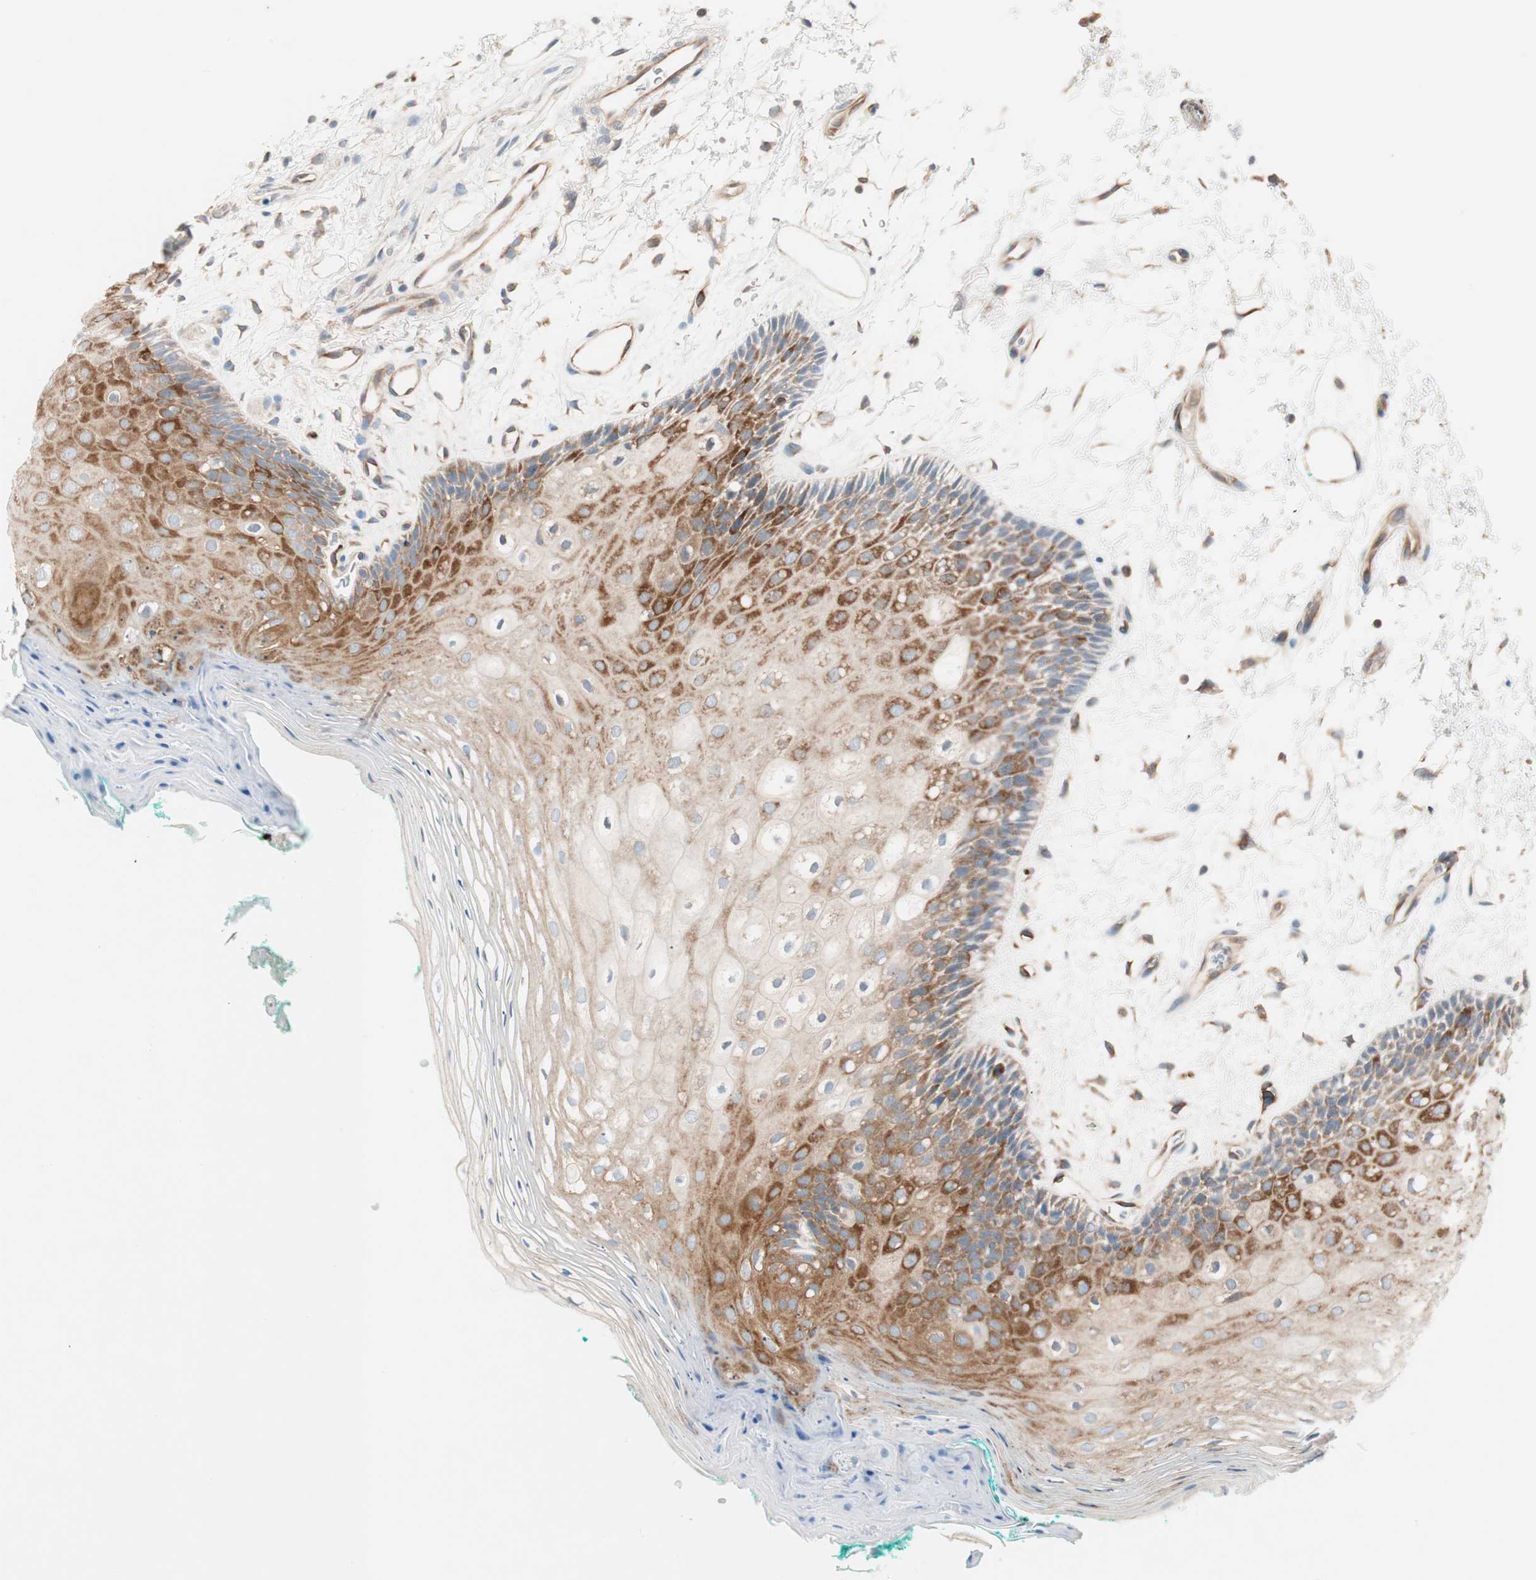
{"staining": {"intensity": "strong", "quantity": "25%-75%", "location": "cytoplasmic/membranous"}, "tissue": "oral mucosa", "cell_type": "Squamous epithelial cells", "image_type": "normal", "snomed": [{"axis": "morphology", "description": "Normal tissue, NOS"}, {"axis": "topography", "description": "Skeletal muscle"}, {"axis": "topography", "description": "Oral tissue"}, {"axis": "topography", "description": "Peripheral nerve tissue"}], "caption": "Human oral mucosa stained for a protein (brown) displays strong cytoplasmic/membranous positive staining in about 25%-75% of squamous epithelial cells.", "gene": "CDK3", "patient": {"sex": "female", "age": 84}}